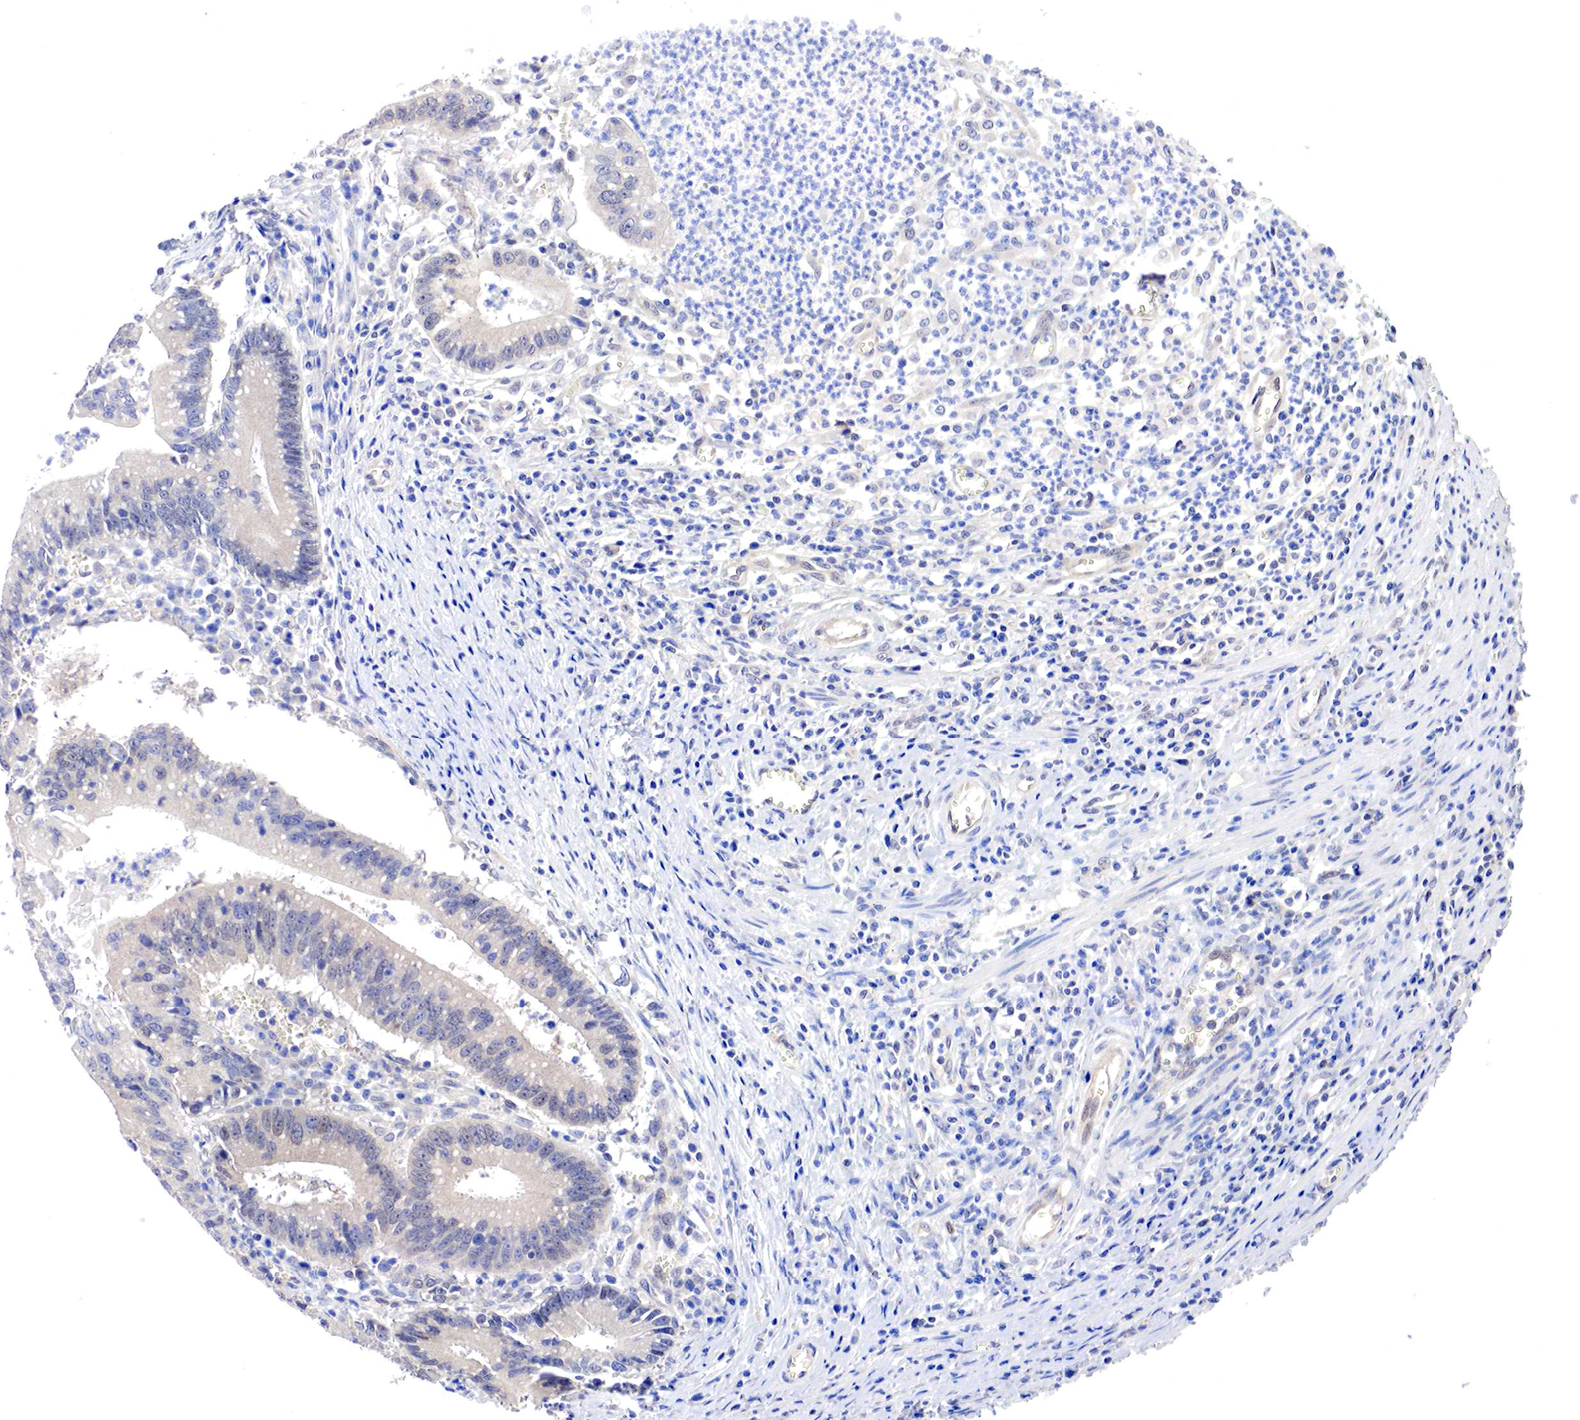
{"staining": {"intensity": "weak", "quantity": "25%-75%", "location": "cytoplasmic/membranous"}, "tissue": "colorectal cancer", "cell_type": "Tumor cells", "image_type": "cancer", "snomed": [{"axis": "morphology", "description": "Adenocarcinoma, NOS"}, {"axis": "topography", "description": "Rectum"}], "caption": "About 25%-75% of tumor cells in human colorectal cancer (adenocarcinoma) reveal weak cytoplasmic/membranous protein staining as visualized by brown immunohistochemical staining.", "gene": "PABIR2", "patient": {"sex": "female", "age": 81}}